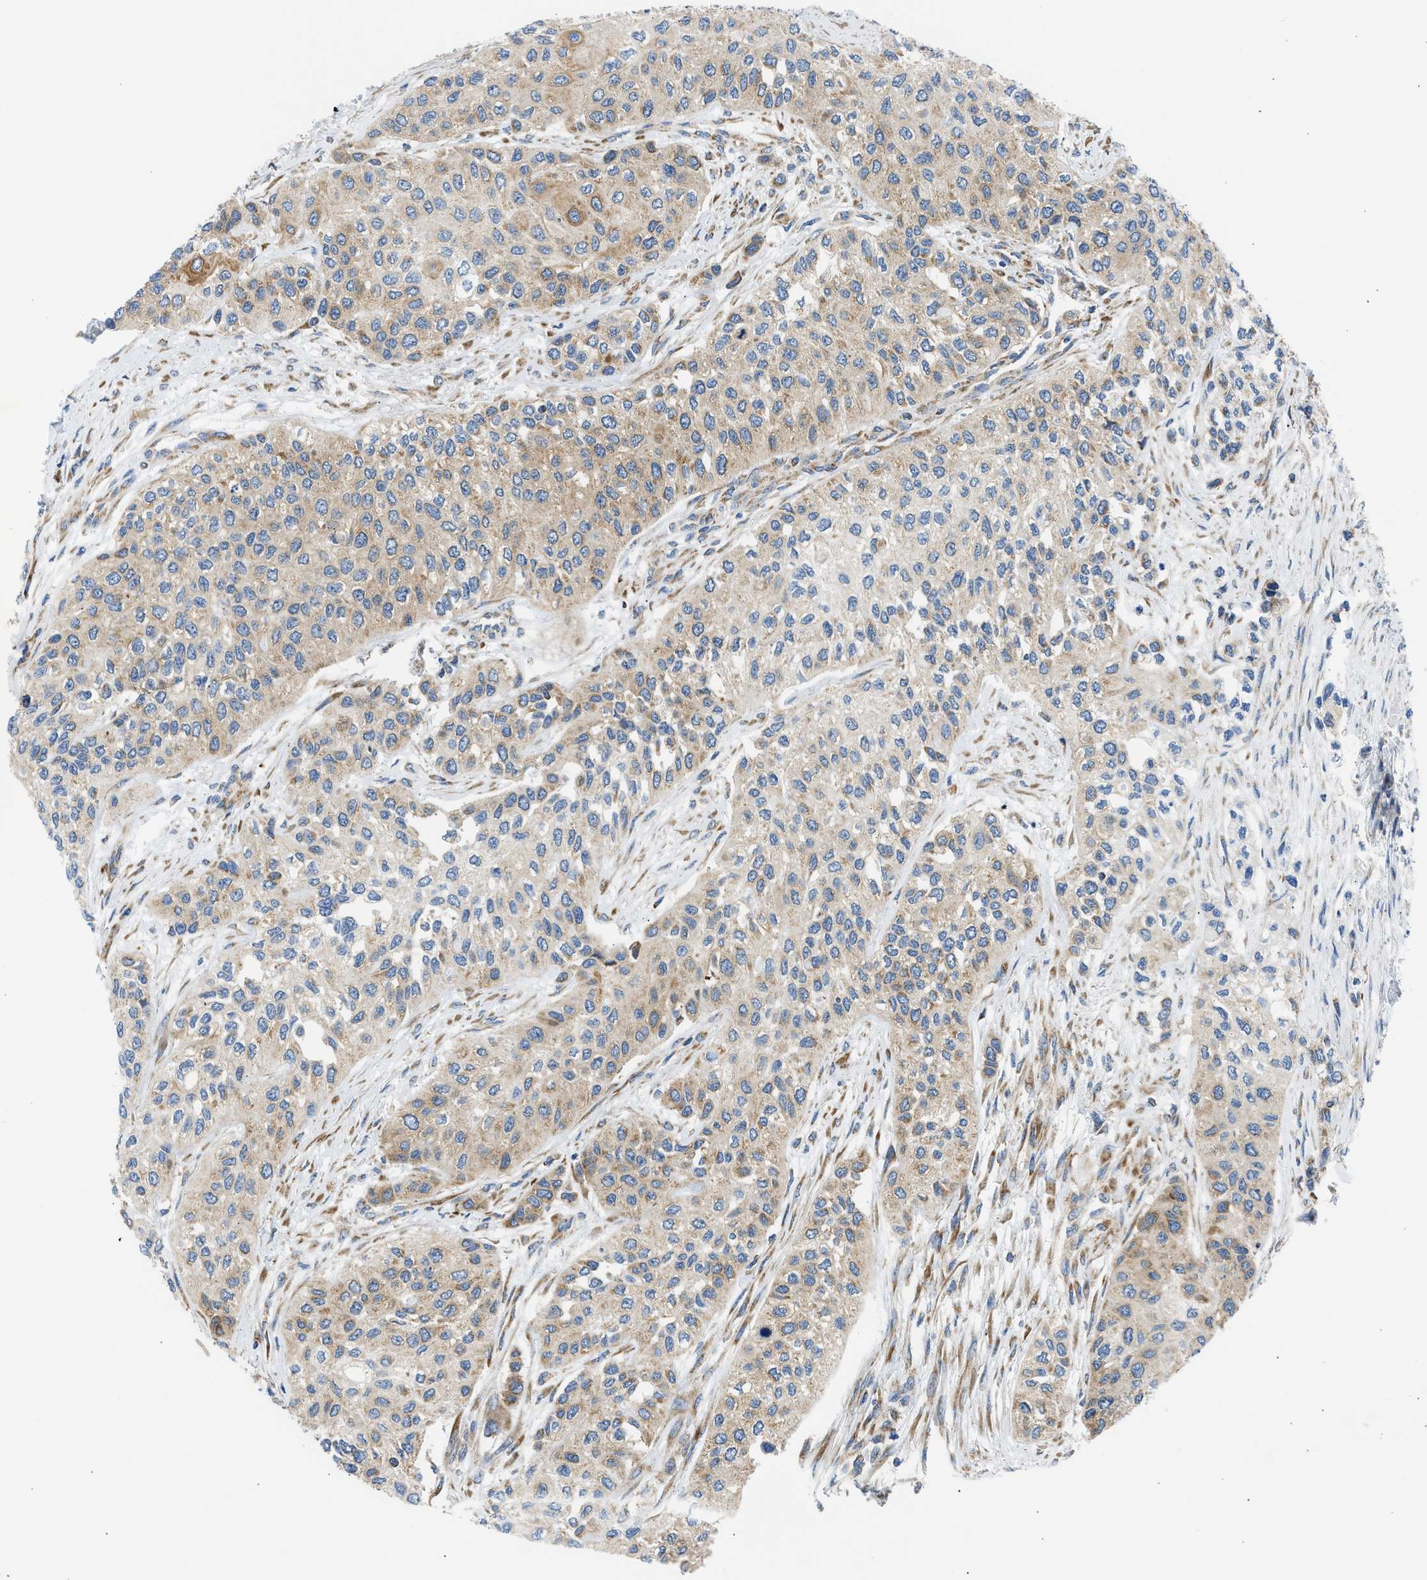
{"staining": {"intensity": "moderate", "quantity": "25%-75%", "location": "cytoplasmic/membranous"}, "tissue": "urothelial cancer", "cell_type": "Tumor cells", "image_type": "cancer", "snomed": [{"axis": "morphology", "description": "Urothelial carcinoma, High grade"}, {"axis": "topography", "description": "Urinary bladder"}], "caption": "The image demonstrates a brown stain indicating the presence of a protein in the cytoplasmic/membranous of tumor cells in urothelial cancer. The staining was performed using DAB to visualize the protein expression in brown, while the nuclei were stained in blue with hematoxylin (Magnification: 20x).", "gene": "CAMKK2", "patient": {"sex": "female", "age": 56}}